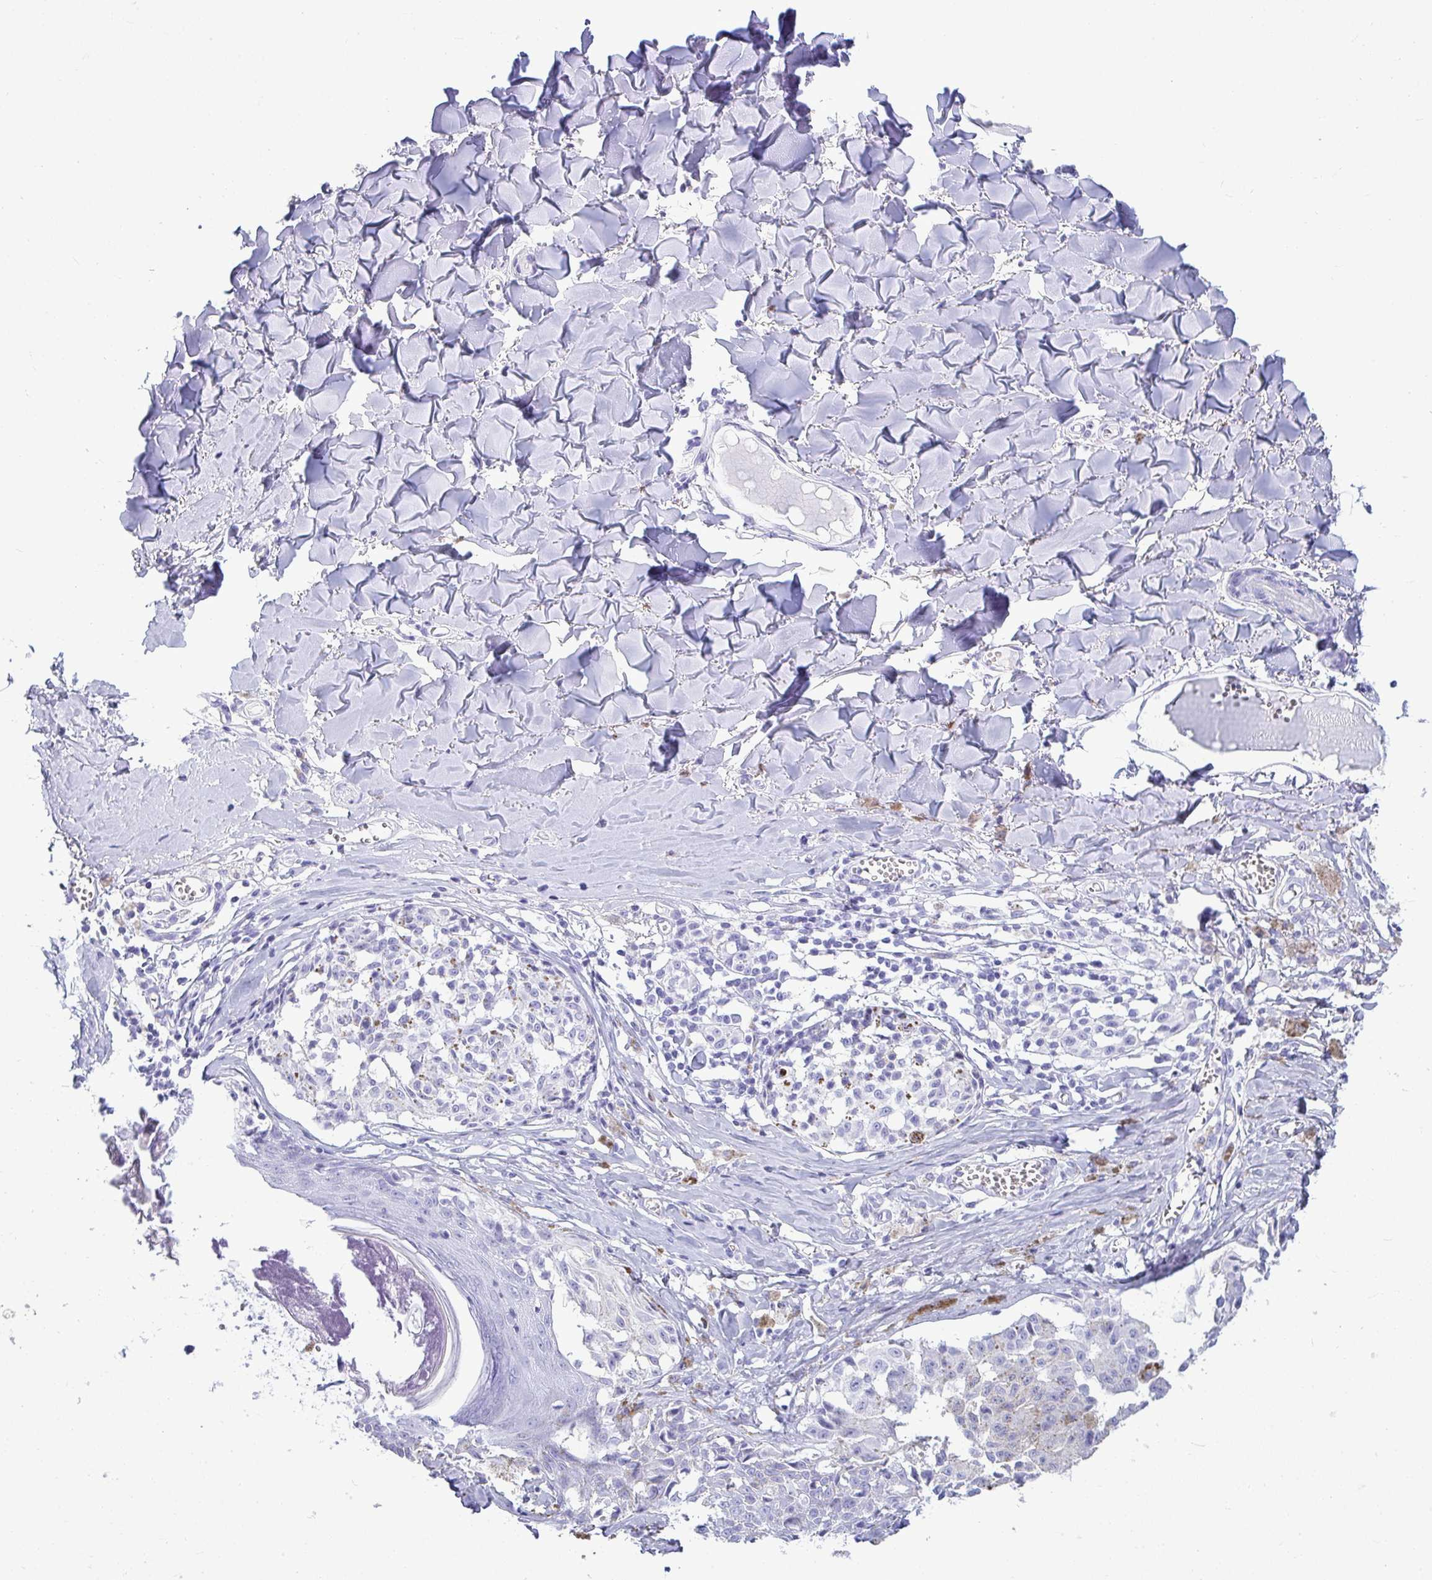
{"staining": {"intensity": "negative", "quantity": "none", "location": "none"}, "tissue": "melanoma", "cell_type": "Tumor cells", "image_type": "cancer", "snomed": [{"axis": "morphology", "description": "Malignant melanoma, NOS"}, {"axis": "topography", "description": "Skin"}], "caption": "Immunohistochemical staining of human melanoma shows no significant expression in tumor cells. (Stains: DAB immunohistochemistry with hematoxylin counter stain, Microscopy: brightfield microscopy at high magnification).", "gene": "CLGN", "patient": {"sex": "female", "age": 43}}